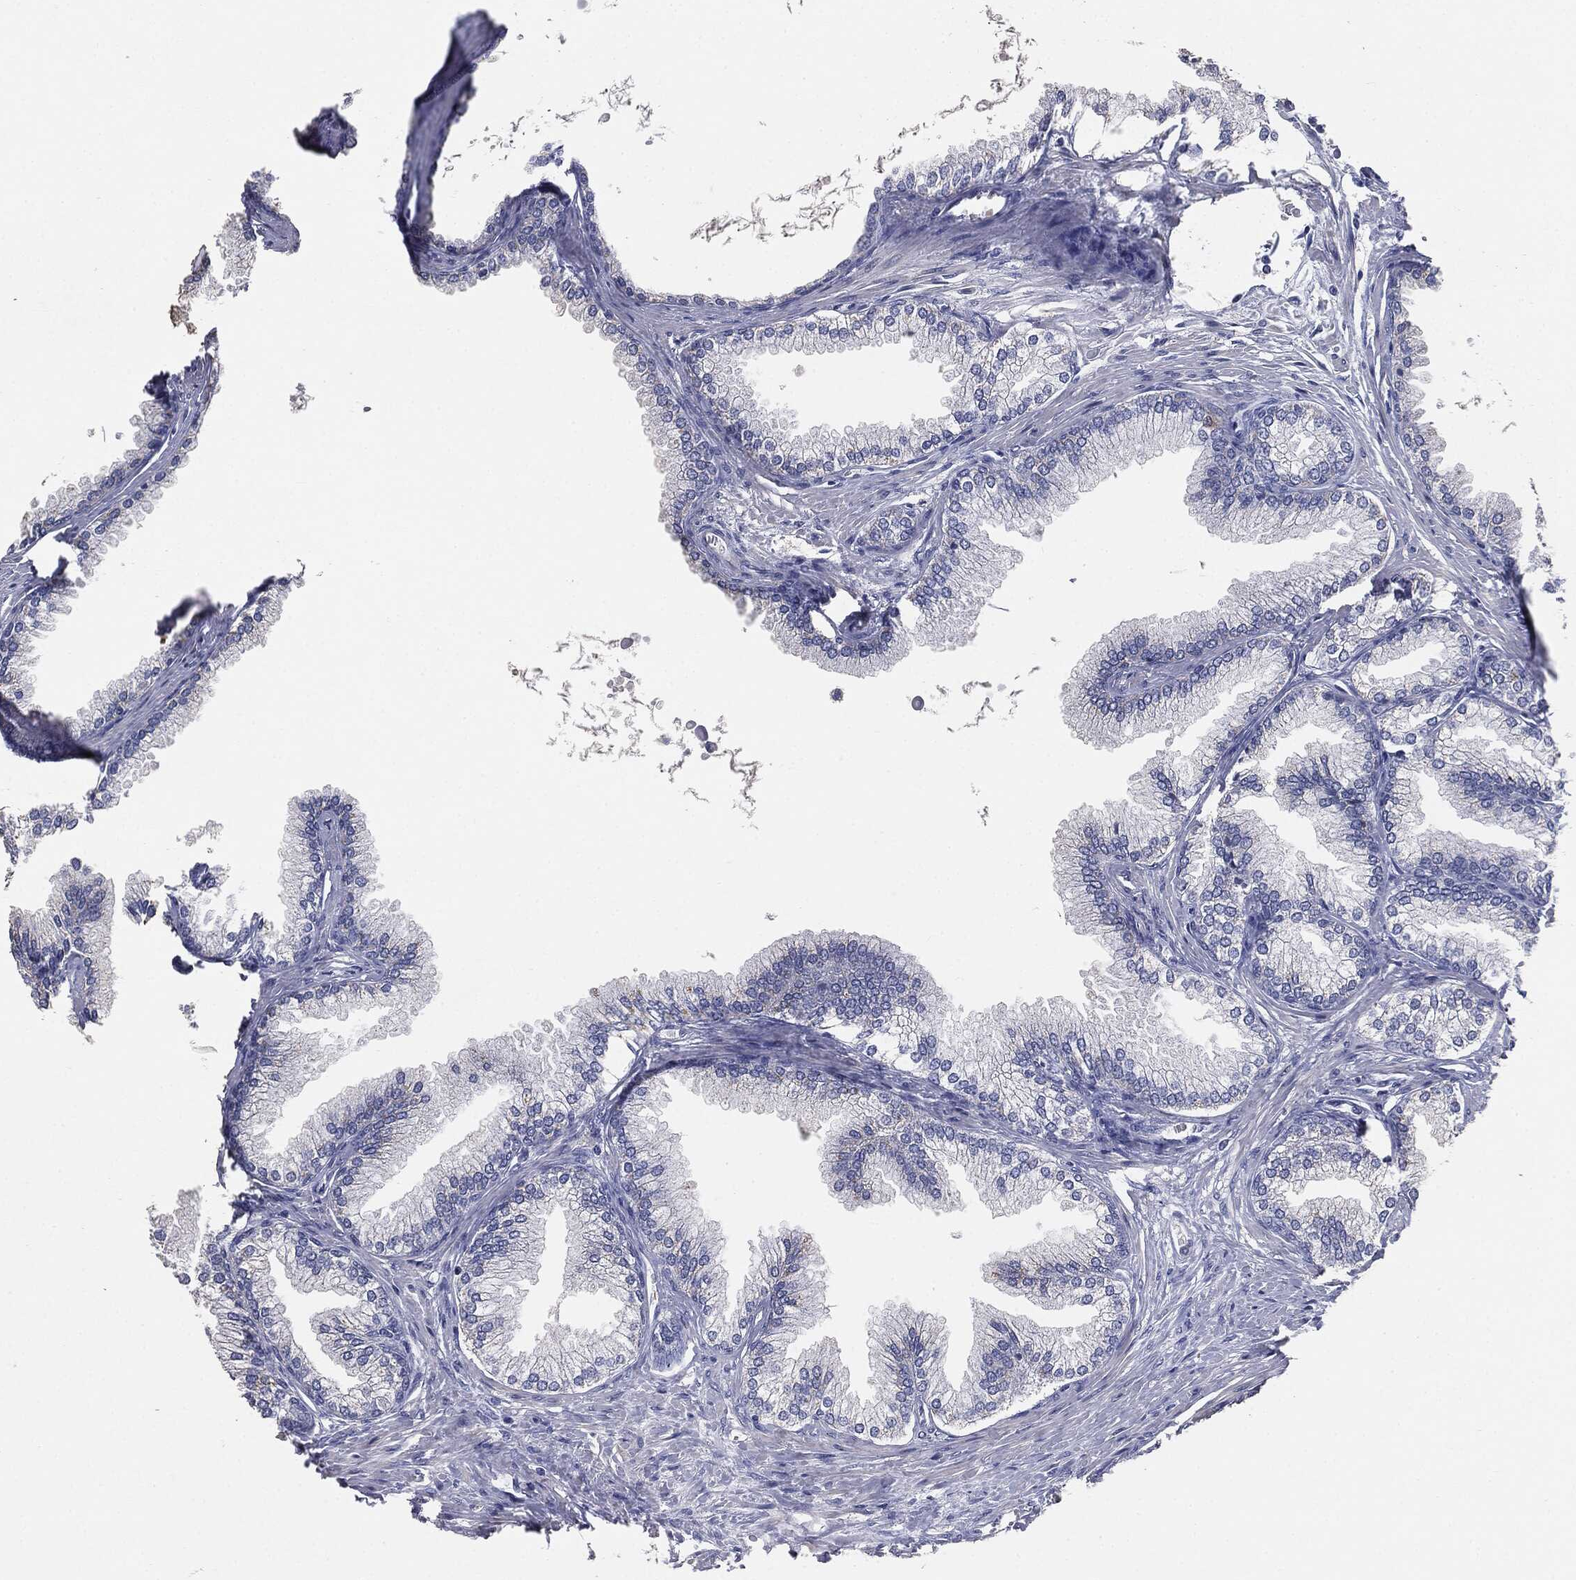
{"staining": {"intensity": "negative", "quantity": "none", "location": "none"}, "tissue": "prostate", "cell_type": "Glandular cells", "image_type": "normal", "snomed": [{"axis": "morphology", "description": "Normal tissue, NOS"}, {"axis": "topography", "description": "Prostate"}], "caption": "Photomicrograph shows no protein staining in glandular cells of normal prostate.", "gene": "SLC2A2", "patient": {"sex": "male", "age": 72}}